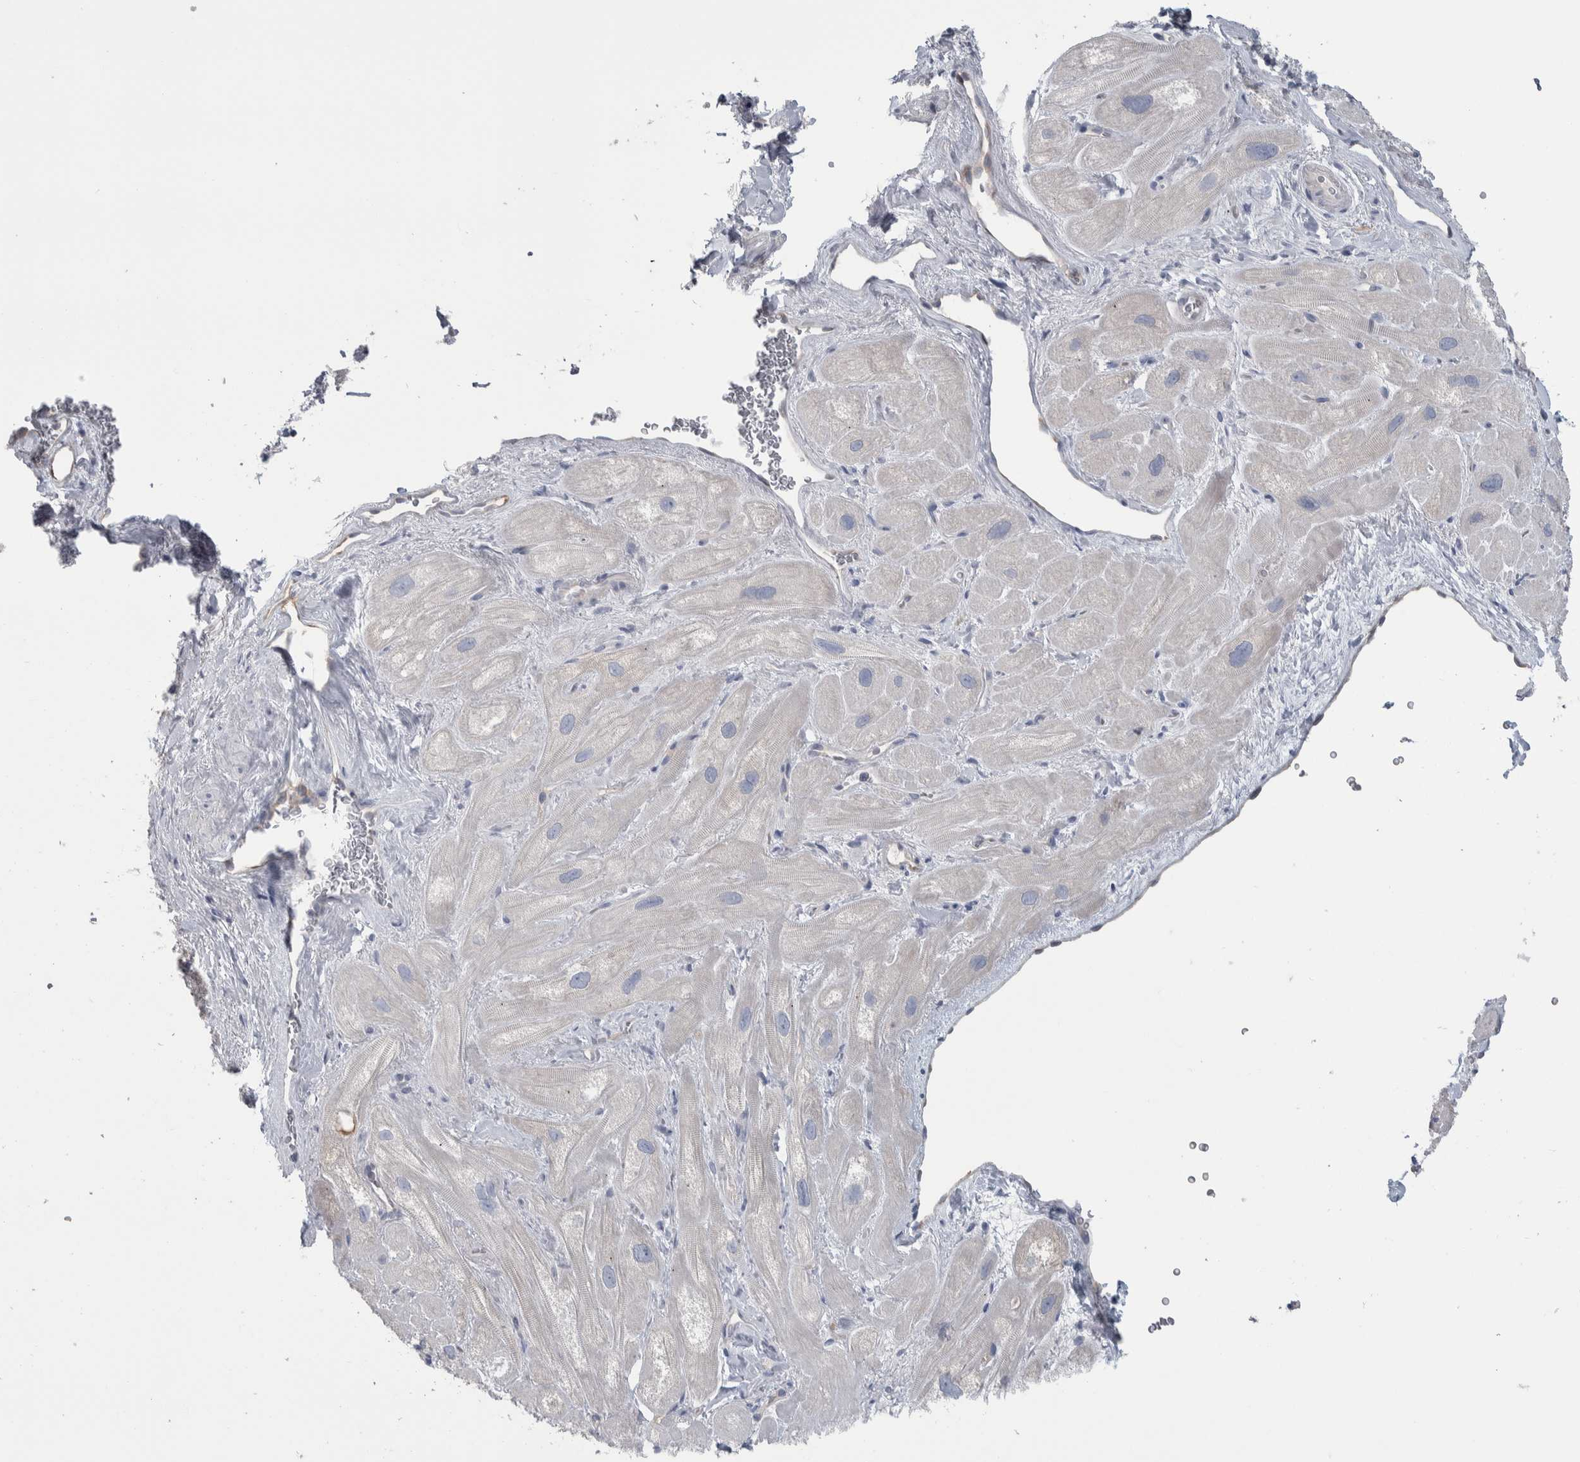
{"staining": {"intensity": "negative", "quantity": "none", "location": "none"}, "tissue": "heart muscle", "cell_type": "Cardiomyocytes", "image_type": "normal", "snomed": [{"axis": "morphology", "description": "Normal tissue, NOS"}, {"axis": "topography", "description": "Heart"}], "caption": "This is a photomicrograph of immunohistochemistry (IHC) staining of normal heart muscle, which shows no staining in cardiomyocytes.", "gene": "GPHN", "patient": {"sex": "male", "age": 49}}